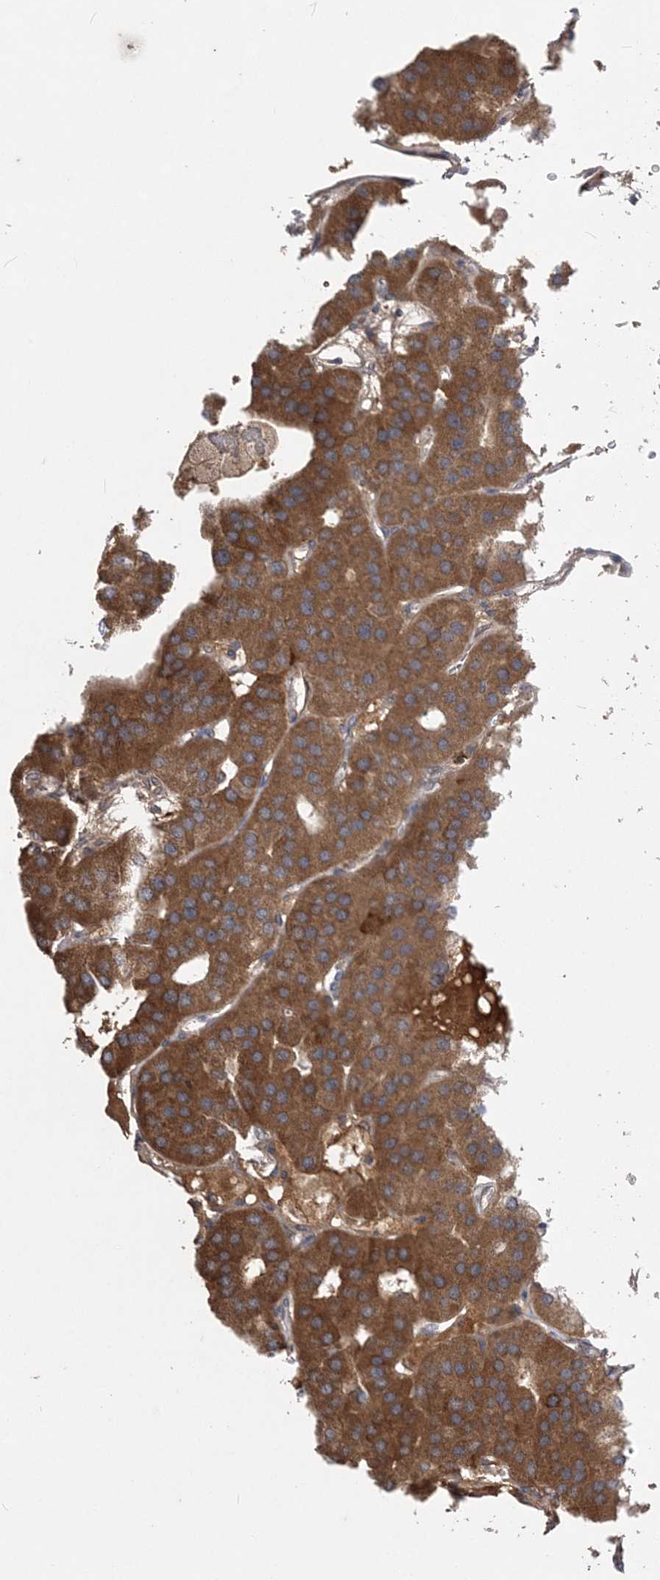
{"staining": {"intensity": "strong", "quantity": ">75%", "location": "cytoplasmic/membranous"}, "tissue": "parathyroid gland", "cell_type": "Glandular cells", "image_type": "normal", "snomed": [{"axis": "morphology", "description": "Normal tissue, NOS"}, {"axis": "morphology", "description": "Adenoma, NOS"}, {"axis": "topography", "description": "Parathyroid gland"}], "caption": "Protein expression analysis of normal human parathyroid gland reveals strong cytoplasmic/membranous expression in approximately >75% of glandular cells. (IHC, brightfield microscopy, high magnification).", "gene": "HMGCS1", "patient": {"sex": "female", "age": 86}}